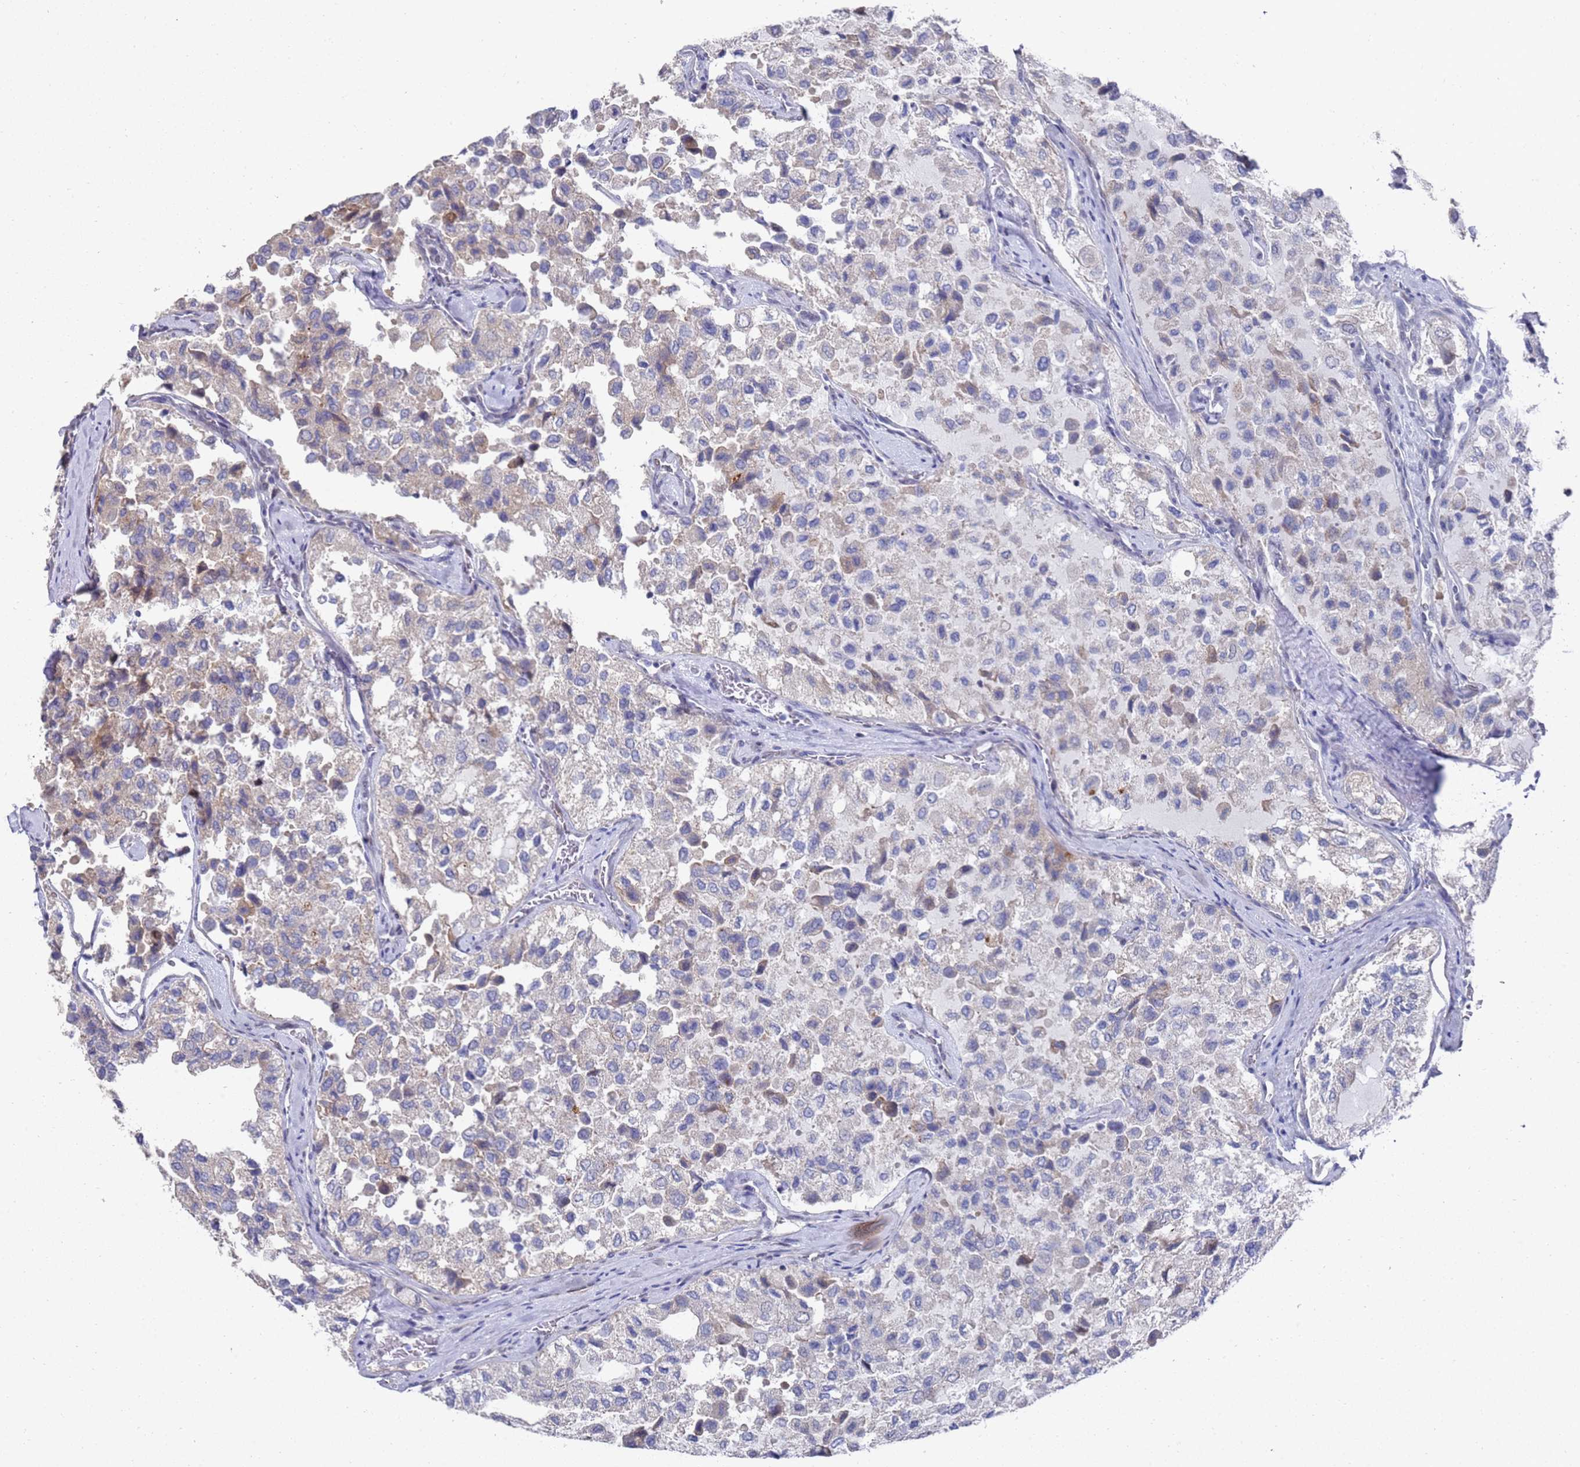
{"staining": {"intensity": "negative", "quantity": "none", "location": "none"}, "tissue": "thyroid cancer", "cell_type": "Tumor cells", "image_type": "cancer", "snomed": [{"axis": "morphology", "description": "Follicular adenoma carcinoma, NOS"}, {"axis": "topography", "description": "Thyroid gland"}], "caption": "The micrograph reveals no significant staining in tumor cells of thyroid cancer (follicular adenoma carcinoma).", "gene": "COPS6", "patient": {"sex": "male", "age": 75}}